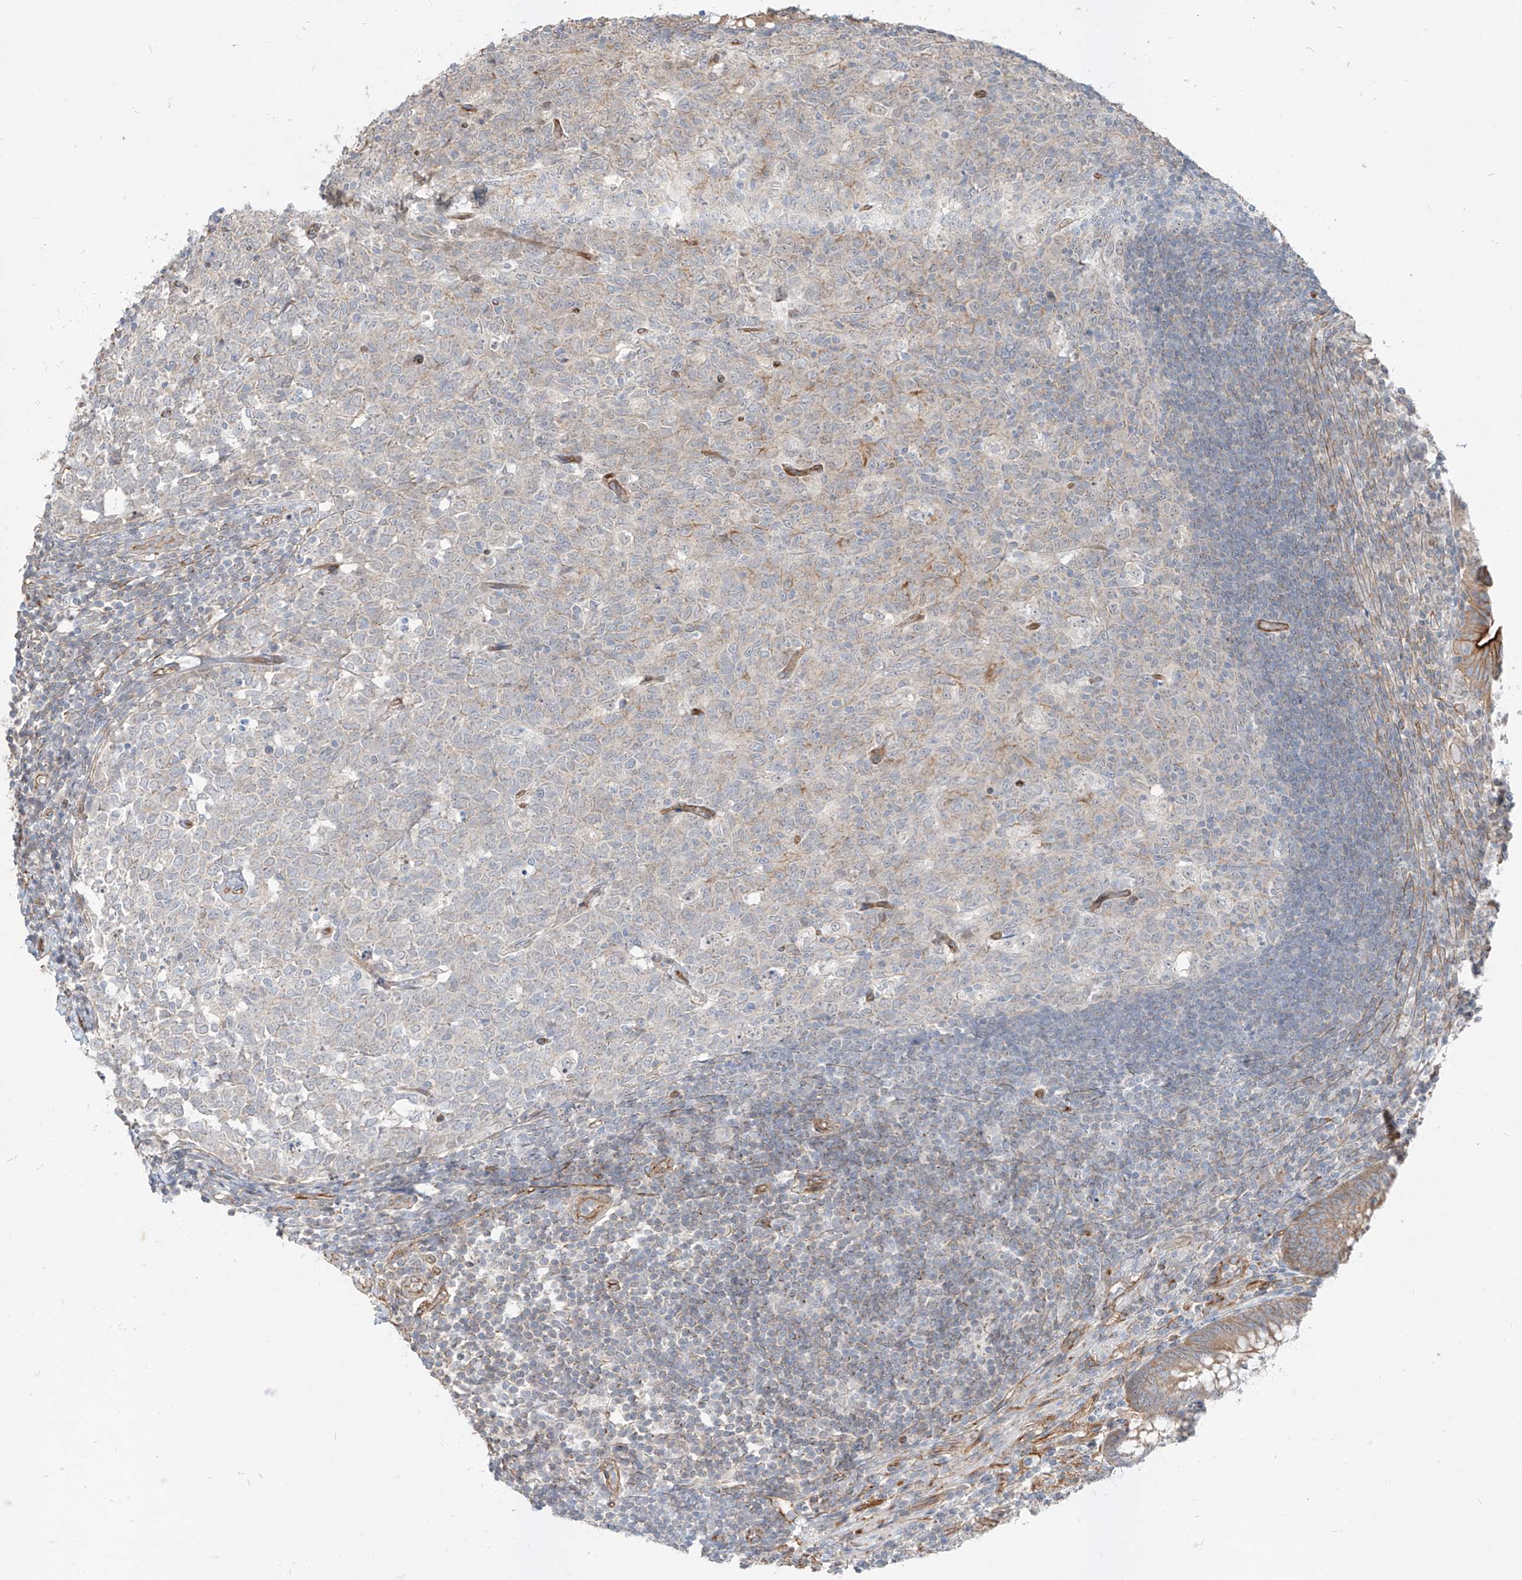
{"staining": {"intensity": "moderate", "quantity": ">75%", "location": "cytoplasmic/membranous"}, "tissue": "appendix", "cell_type": "Glandular cells", "image_type": "normal", "snomed": [{"axis": "morphology", "description": "Normal tissue, NOS"}, {"axis": "topography", "description": "Appendix"}], "caption": "This image exhibits immunohistochemistry (IHC) staining of normal human appendix, with medium moderate cytoplasmic/membranous staining in about >75% of glandular cells.", "gene": "EPHX4", "patient": {"sex": "male", "age": 14}}